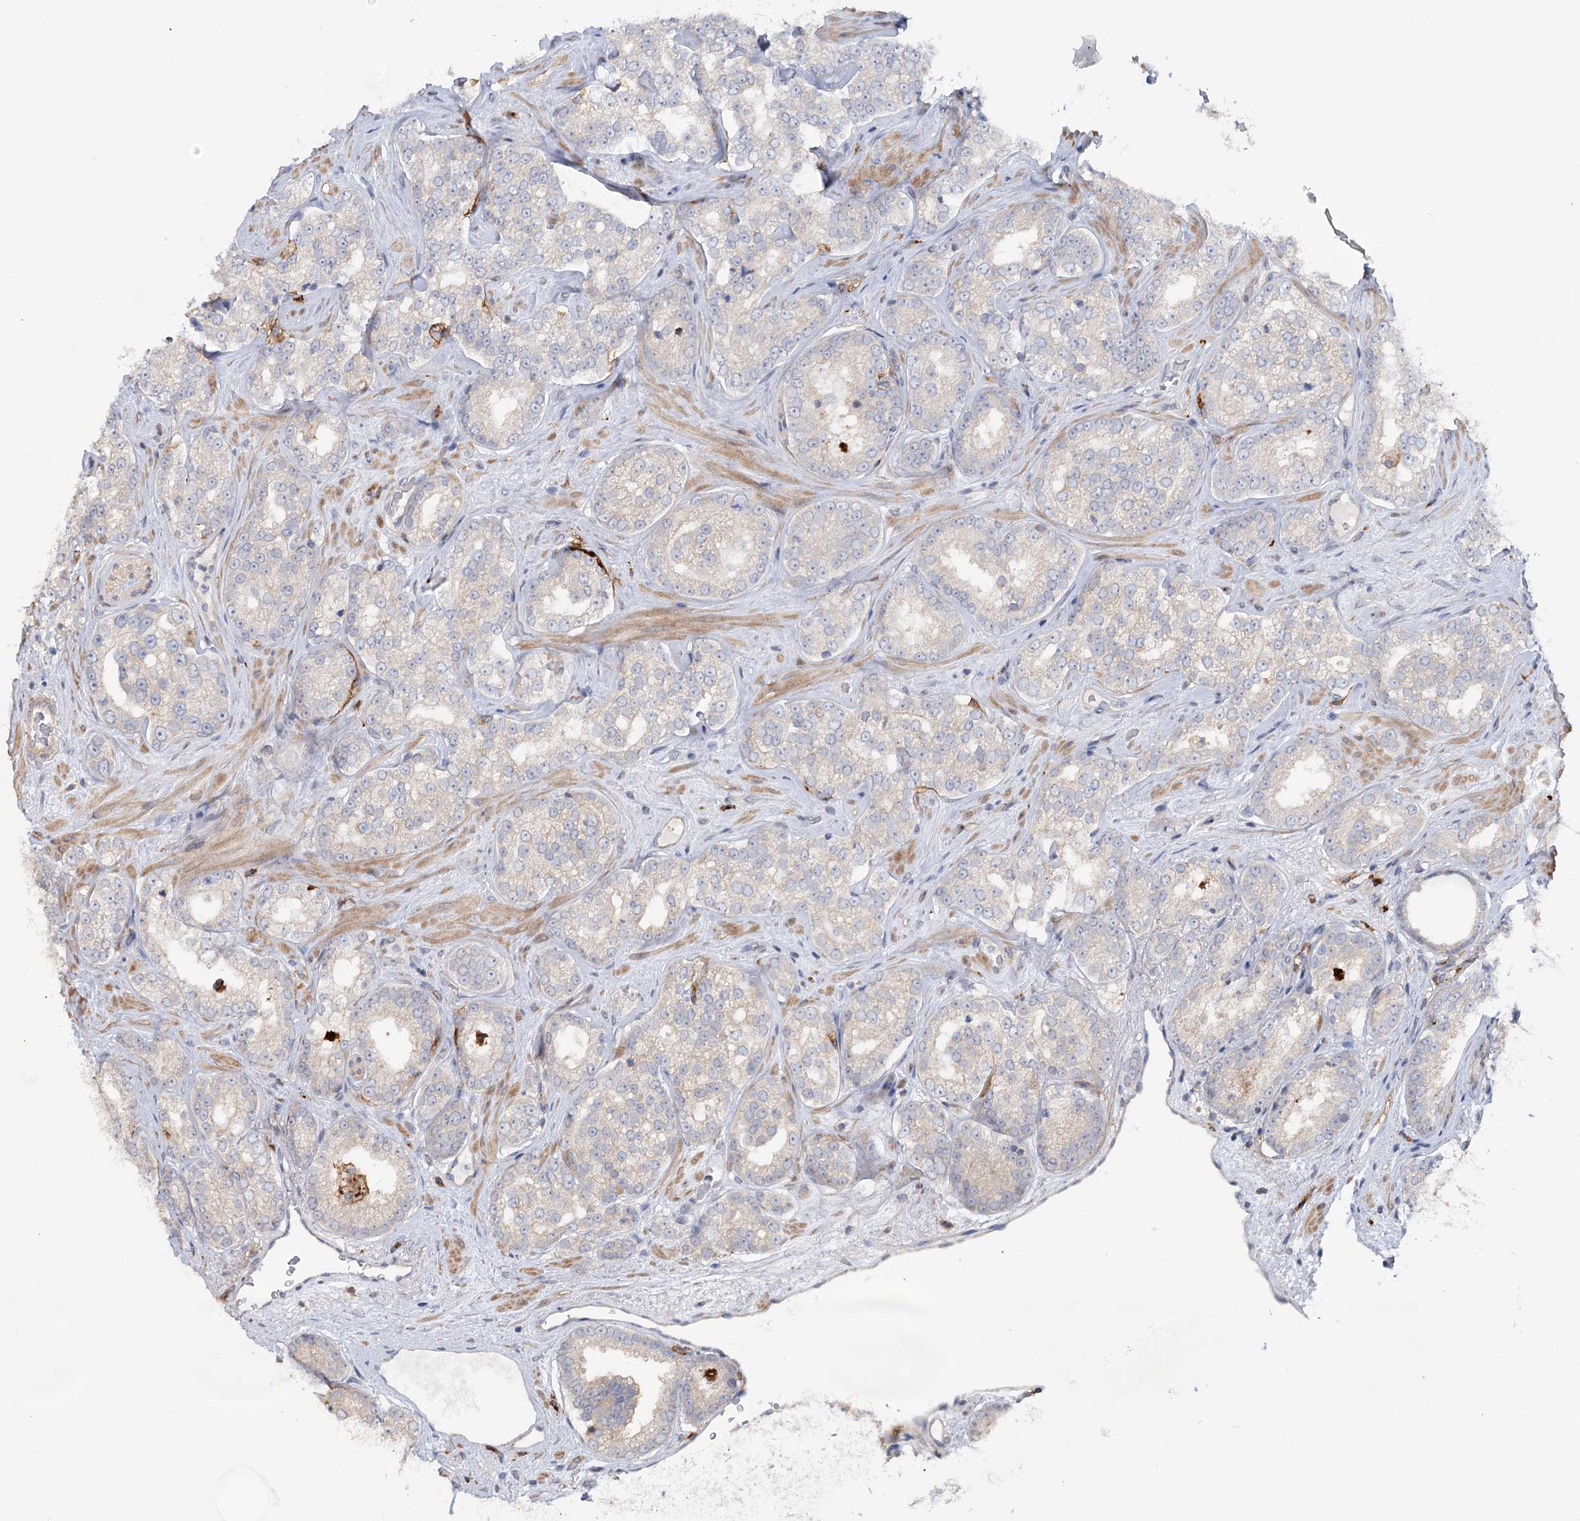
{"staining": {"intensity": "negative", "quantity": "none", "location": "none"}, "tissue": "prostate cancer", "cell_type": "Tumor cells", "image_type": "cancer", "snomed": [{"axis": "morphology", "description": "Normal tissue, NOS"}, {"axis": "morphology", "description": "Adenocarcinoma, High grade"}, {"axis": "topography", "description": "Prostate"}], "caption": "High power microscopy image of an immunohistochemistry (IHC) histopathology image of adenocarcinoma (high-grade) (prostate), revealing no significant positivity in tumor cells.", "gene": "SCN11A", "patient": {"sex": "male", "age": 83}}